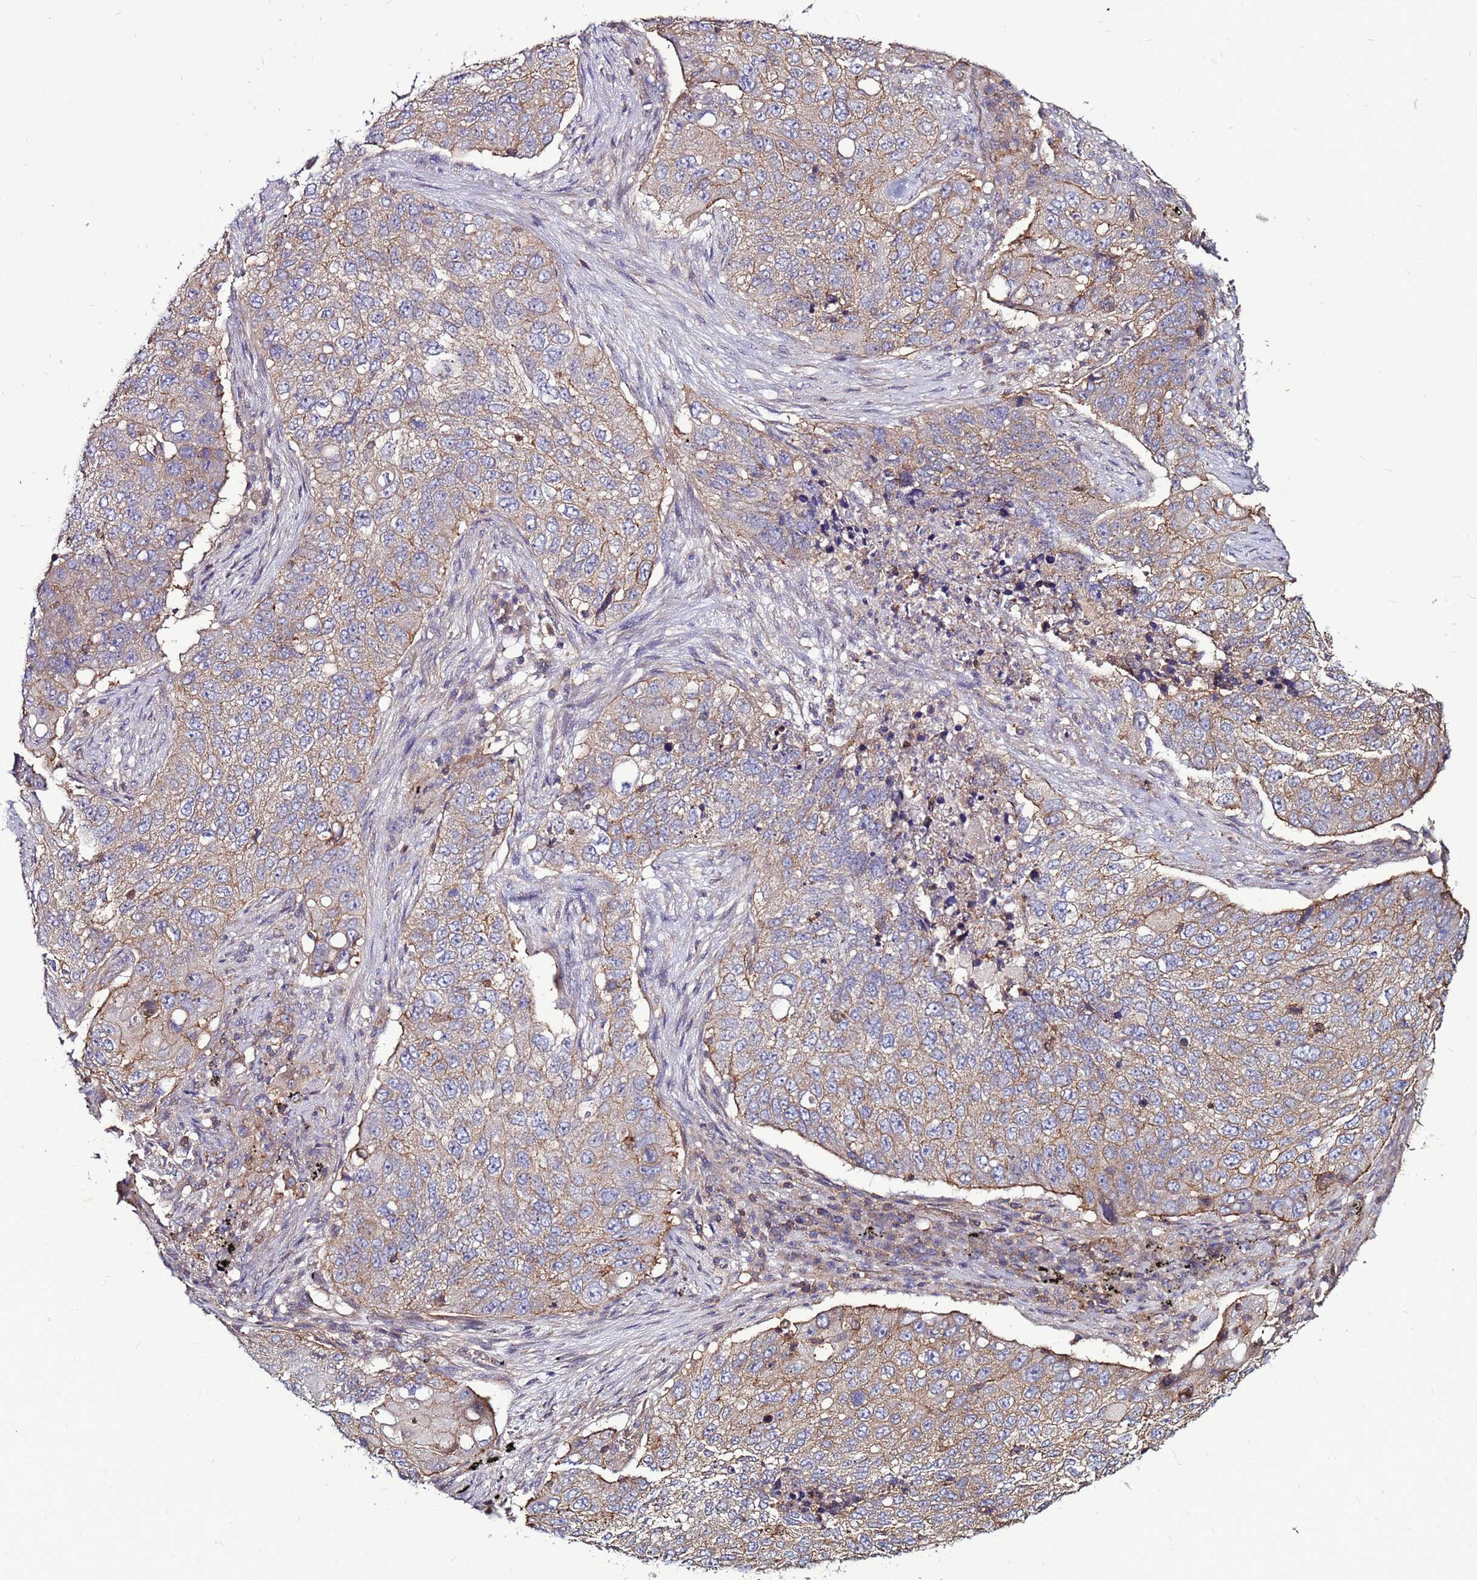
{"staining": {"intensity": "weak", "quantity": "25%-75%", "location": "cytoplasmic/membranous"}, "tissue": "lung cancer", "cell_type": "Tumor cells", "image_type": "cancer", "snomed": [{"axis": "morphology", "description": "Squamous cell carcinoma, NOS"}, {"axis": "topography", "description": "Lung"}], "caption": "Immunohistochemistry (IHC) of lung squamous cell carcinoma shows low levels of weak cytoplasmic/membranous positivity in approximately 25%-75% of tumor cells. (Brightfield microscopy of DAB IHC at high magnification).", "gene": "NRN1L", "patient": {"sex": "female", "age": 63}}